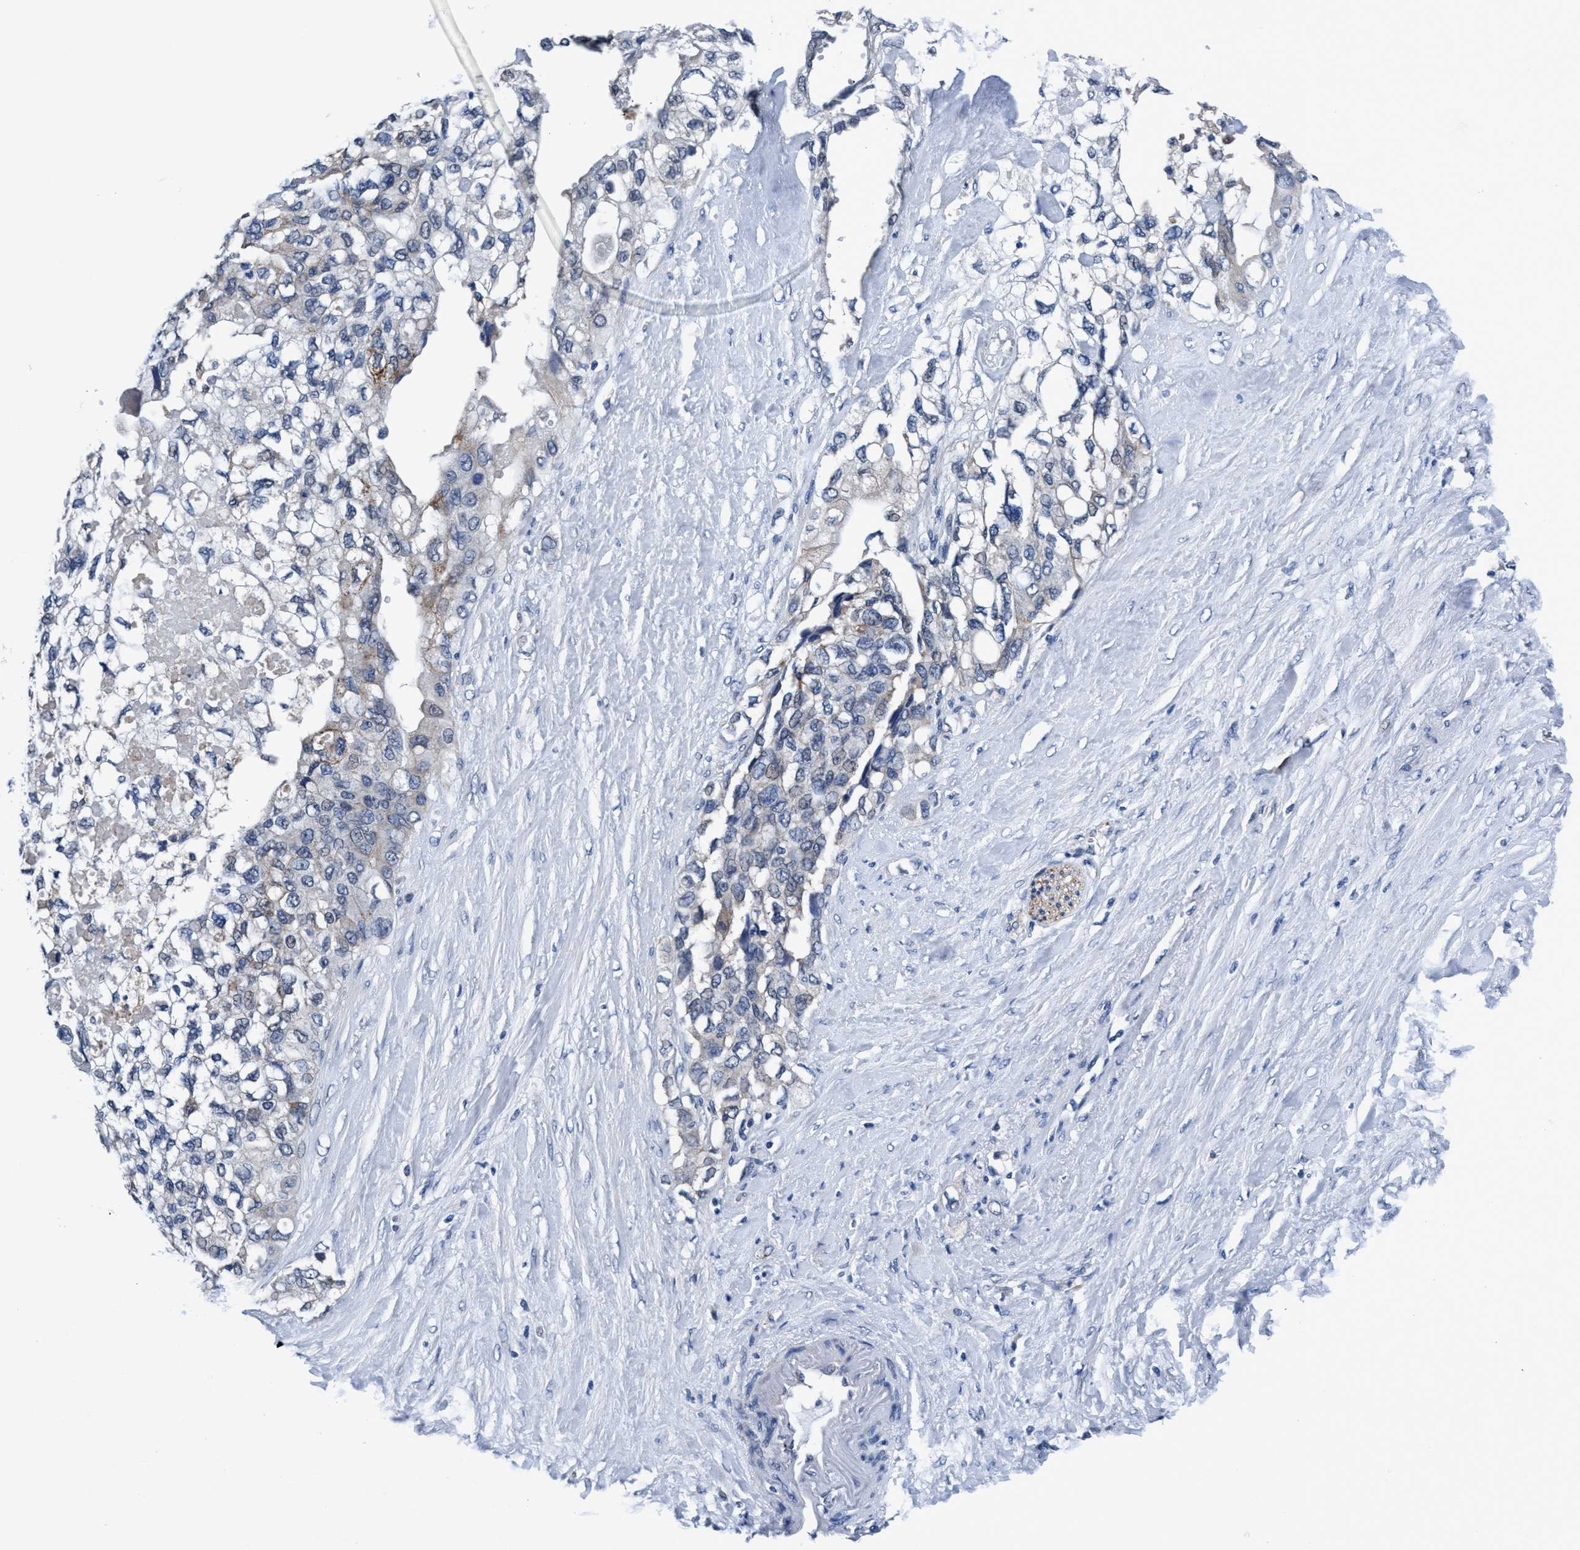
{"staining": {"intensity": "negative", "quantity": "none", "location": "none"}, "tissue": "pancreatic cancer", "cell_type": "Tumor cells", "image_type": "cancer", "snomed": [{"axis": "morphology", "description": "Adenocarcinoma, NOS"}, {"axis": "topography", "description": "Pancreas"}], "caption": "This is a micrograph of IHC staining of pancreatic adenocarcinoma, which shows no staining in tumor cells.", "gene": "TMEM94", "patient": {"sex": "female", "age": 56}}